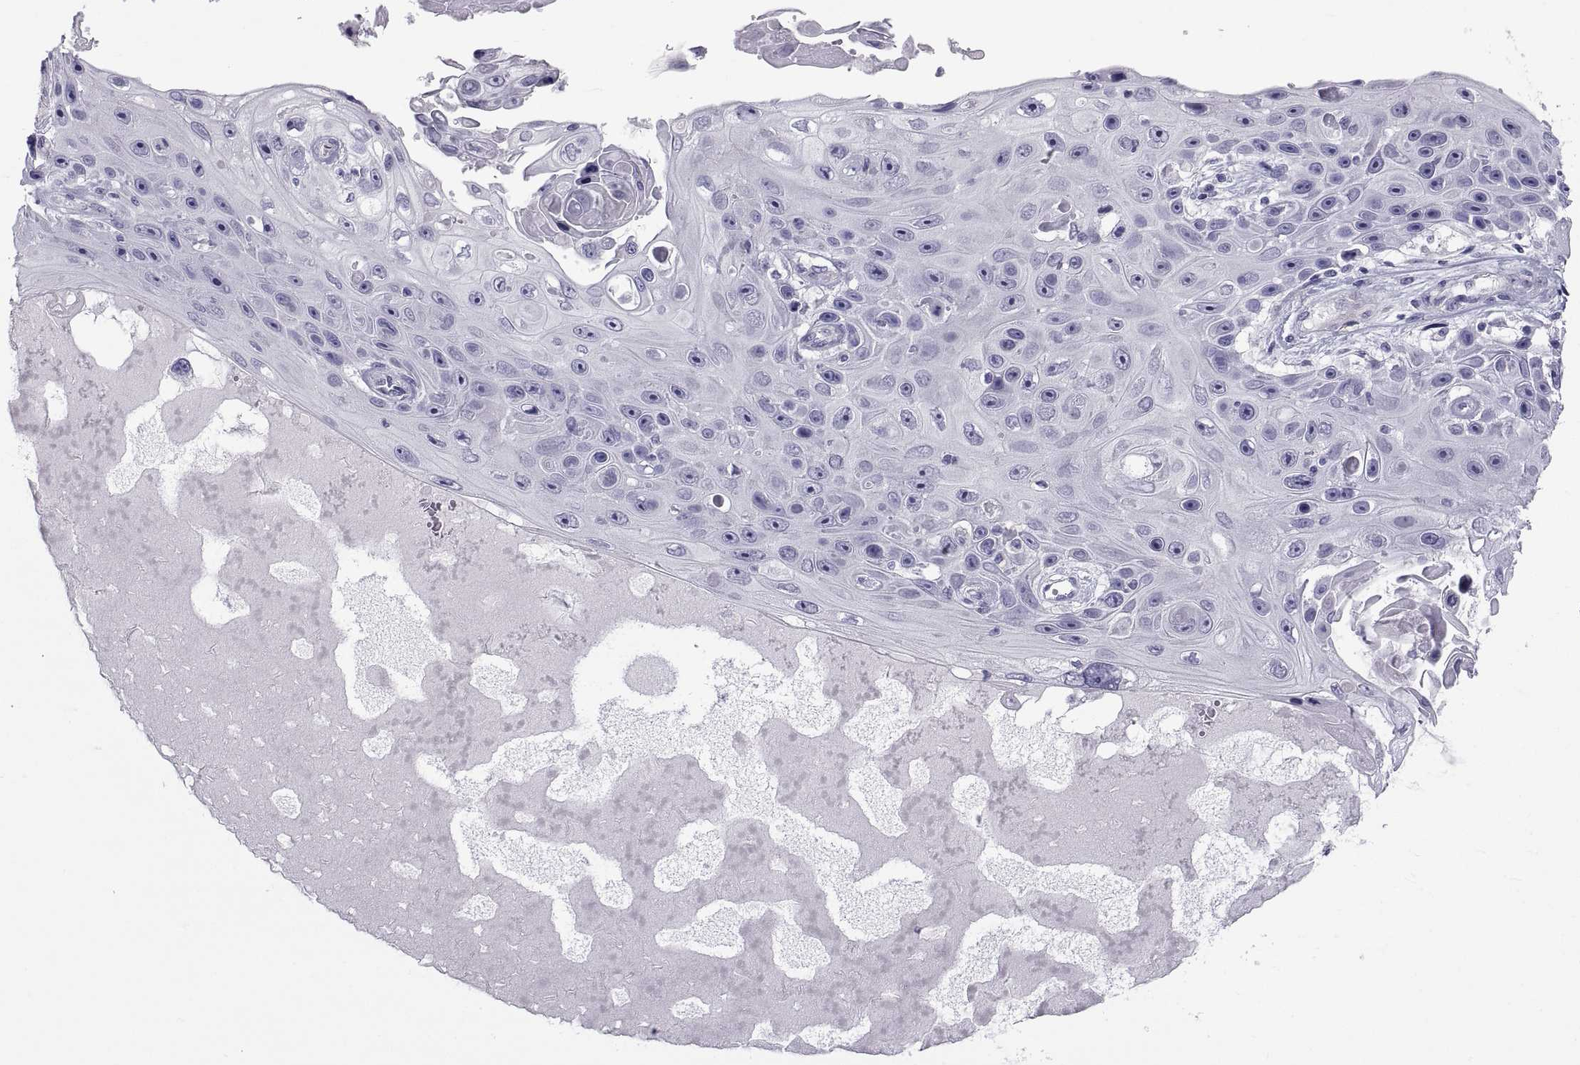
{"staining": {"intensity": "negative", "quantity": "none", "location": "none"}, "tissue": "skin cancer", "cell_type": "Tumor cells", "image_type": "cancer", "snomed": [{"axis": "morphology", "description": "Squamous cell carcinoma, NOS"}, {"axis": "topography", "description": "Skin"}], "caption": "High power microscopy photomicrograph of an immunohistochemistry (IHC) image of skin squamous cell carcinoma, revealing no significant expression in tumor cells.", "gene": "MAGEB1", "patient": {"sex": "male", "age": 82}}